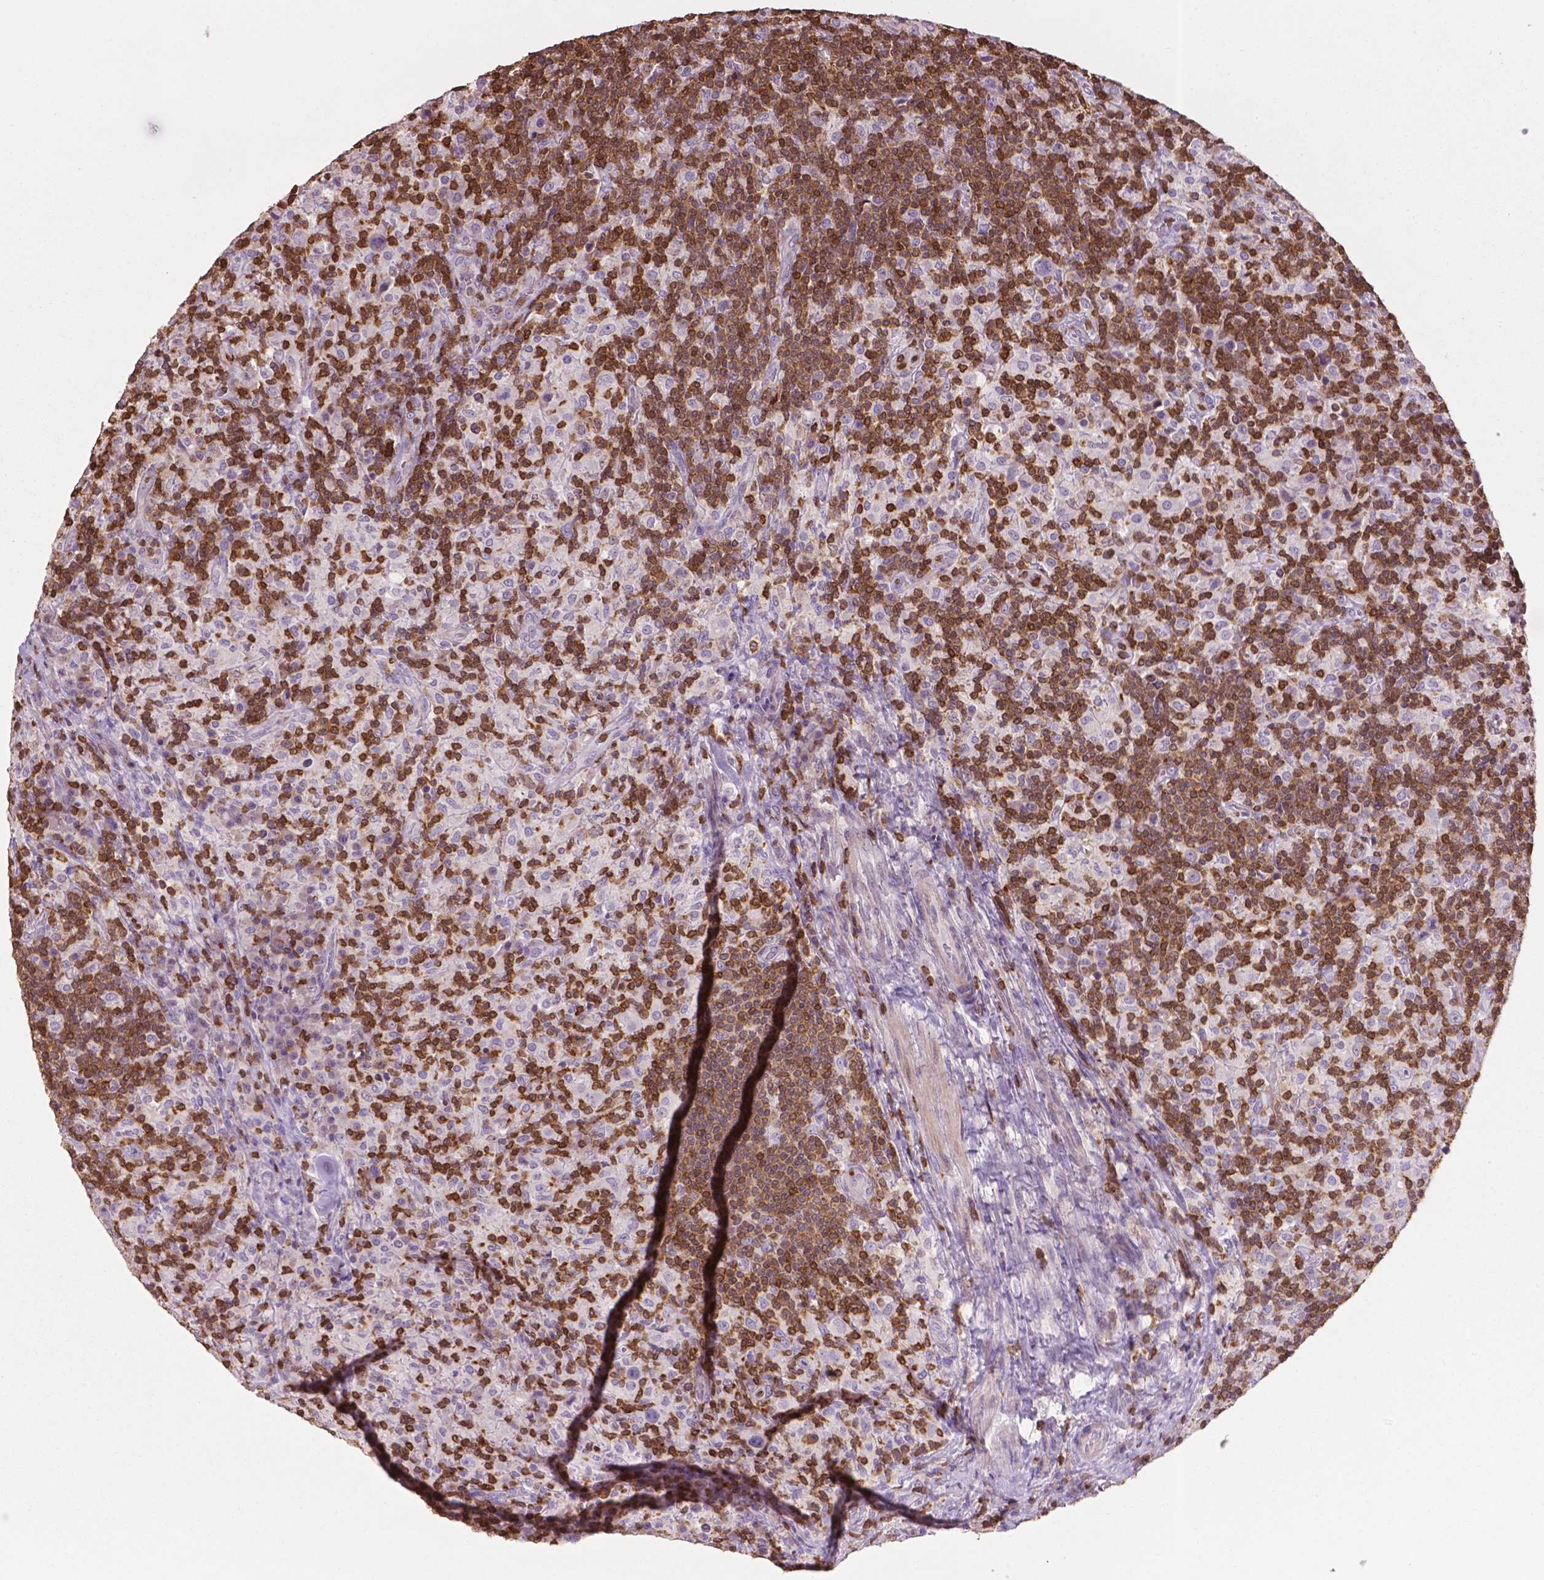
{"staining": {"intensity": "negative", "quantity": "none", "location": "none"}, "tissue": "lymphoma", "cell_type": "Tumor cells", "image_type": "cancer", "snomed": [{"axis": "morphology", "description": "Hodgkin's disease, NOS"}, {"axis": "topography", "description": "Lymph node"}], "caption": "Immunohistochemistry (IHC) histopathology image of human Hodgkin's disease stained for a protein (brown), which reveals no staining in tumor cells.", "gene": "TBC1D10C", "patient": {"sex": "male", "age": 70}}